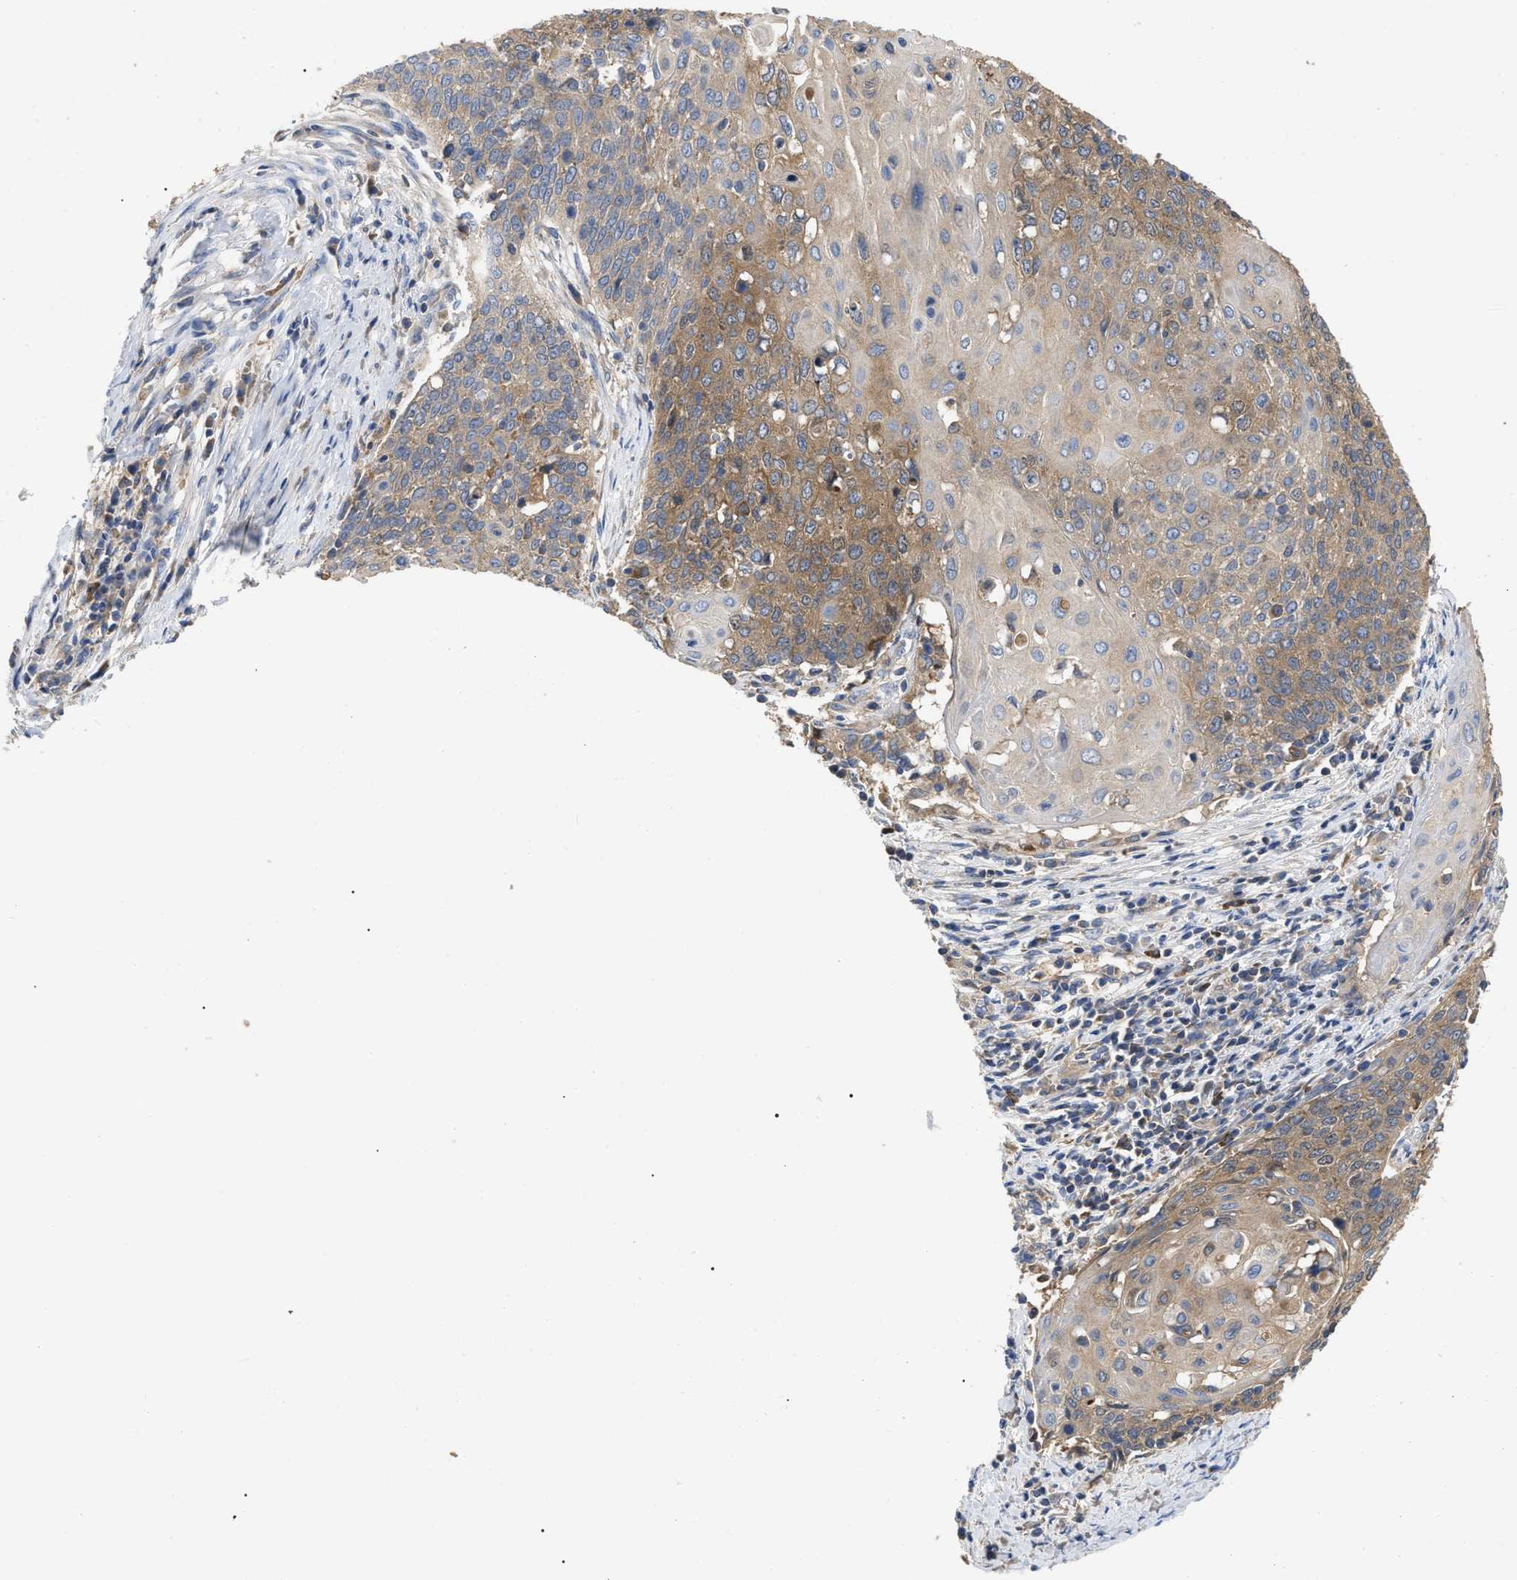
{"staining": {"intensity": "weak", "quantity": ">75%", "location": "cytoplasmic/membranous"}, "tissue": "cervical cancer", "cell_type": "Tumor cells", "image_type": "cancer", "snomed": [{"axis": "morphology", "description": "Squamous cell carcinoma, NOS"}, {"axis": "topography", "description": "Cervix"}], "caption": "IHC micrograph of human cervical cancer (squamous cell carcinoma) stained for a protein (brown), which displays low levels of weak cytoplasmic/membranous expression in about >75% of tumor cells.", "gene": "RAP1GDS1", "patient": {"sex": "female", "age": 39}}